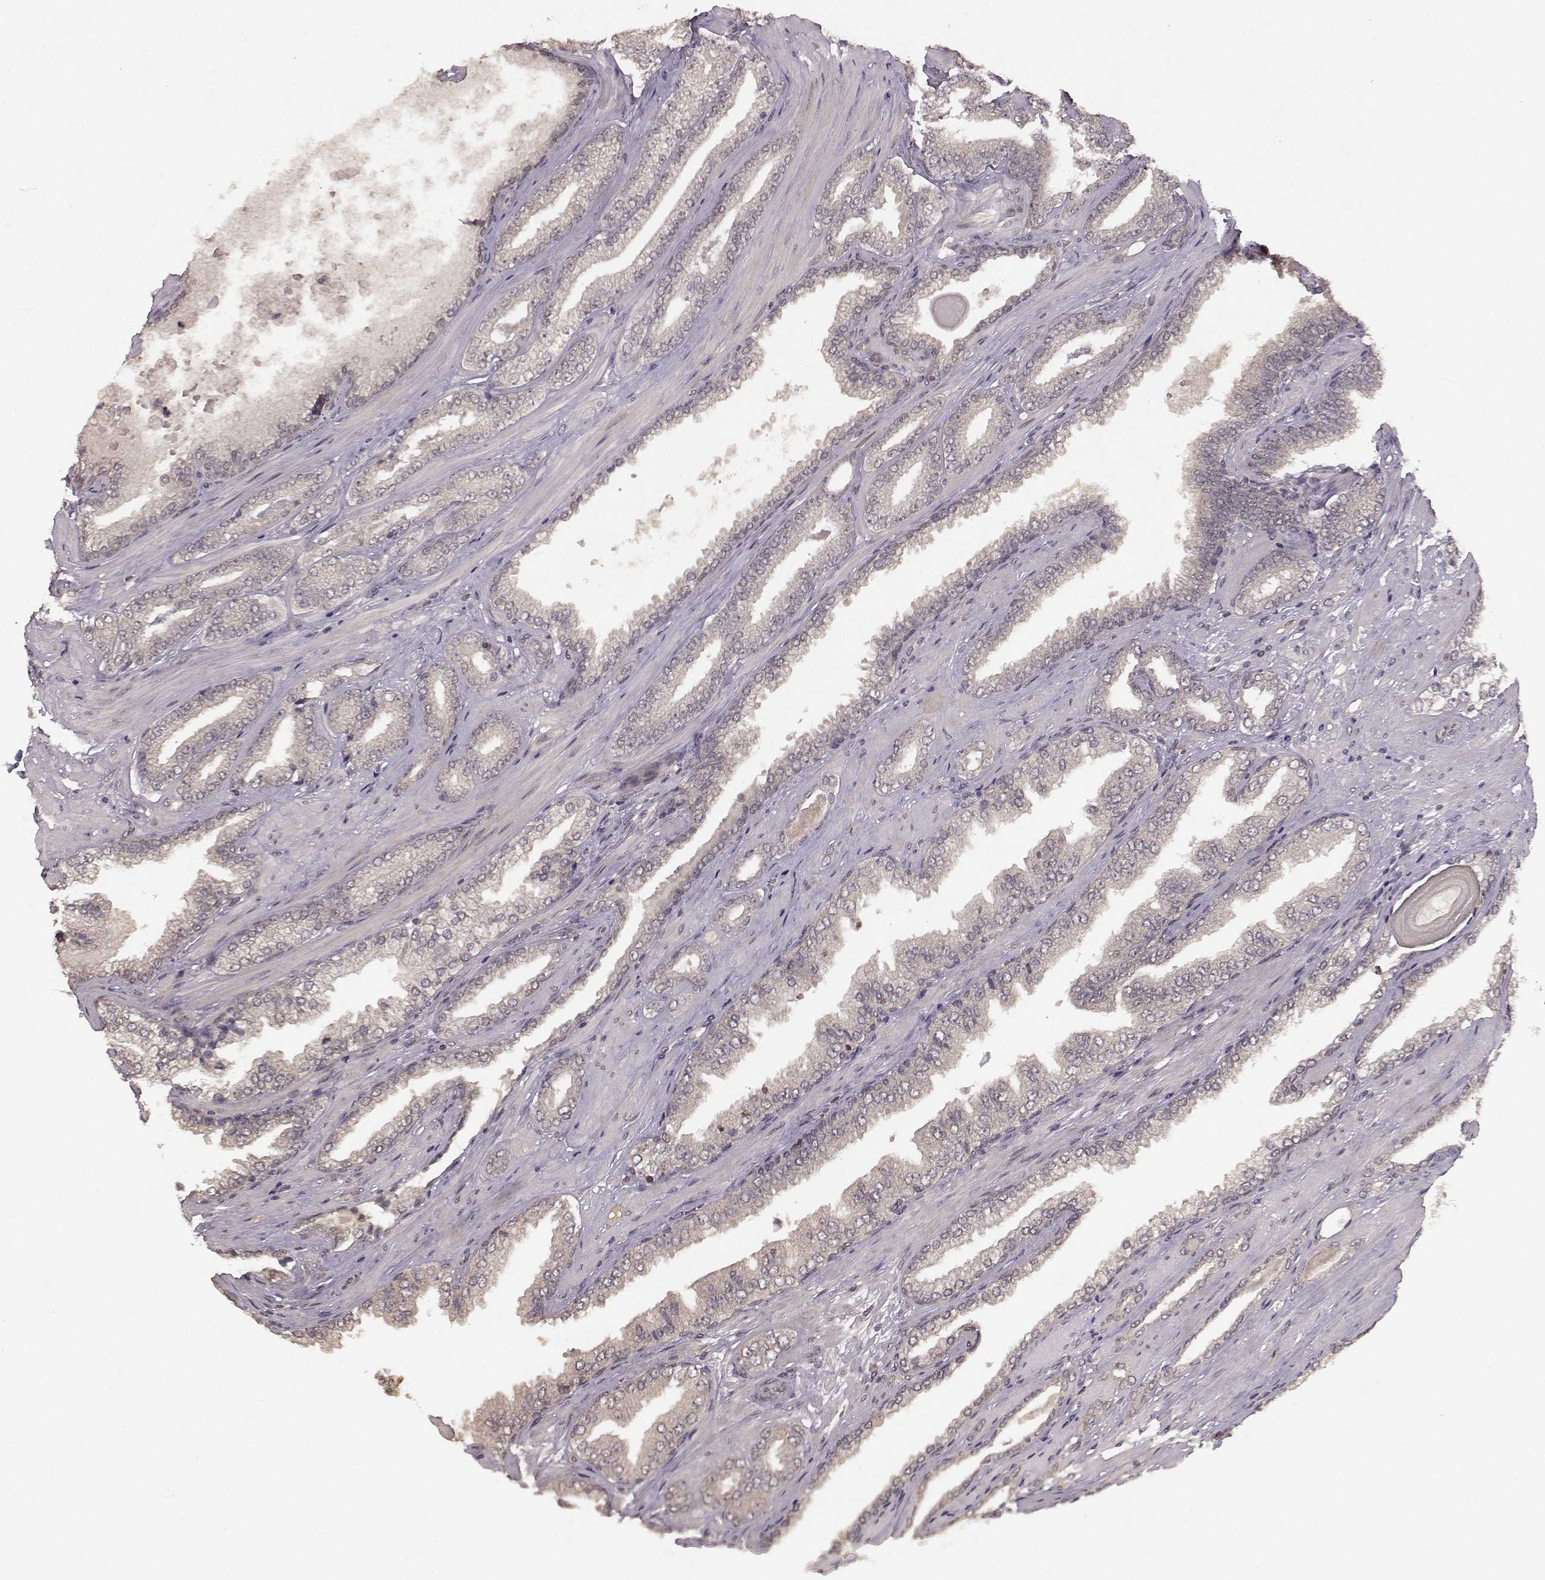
{"staining": {"intensity": "negative", "quantity": "none", "location": "none"}, "tissue": "prostate cancer", "cell_type": "Tumor cells", "image_type": "cancer", "snomed": [{"axis": "morphology", "description": "Adenocarcinoma, Low grade"}, {"axis": "topography", "description": "Prostate"}], "caption": "Histopathology image shows no protein expression in tumor cells of prostate cancer (adenocarcinoma (low-grade)) tissue. The staining was performed using DAB to visualize the protein expression in brown, while the nuclei were stained in blue with hematoxylin (Magnification: 20x).", "gene": "NTRK2", "patient": {"sex": "male", "age": 61}}